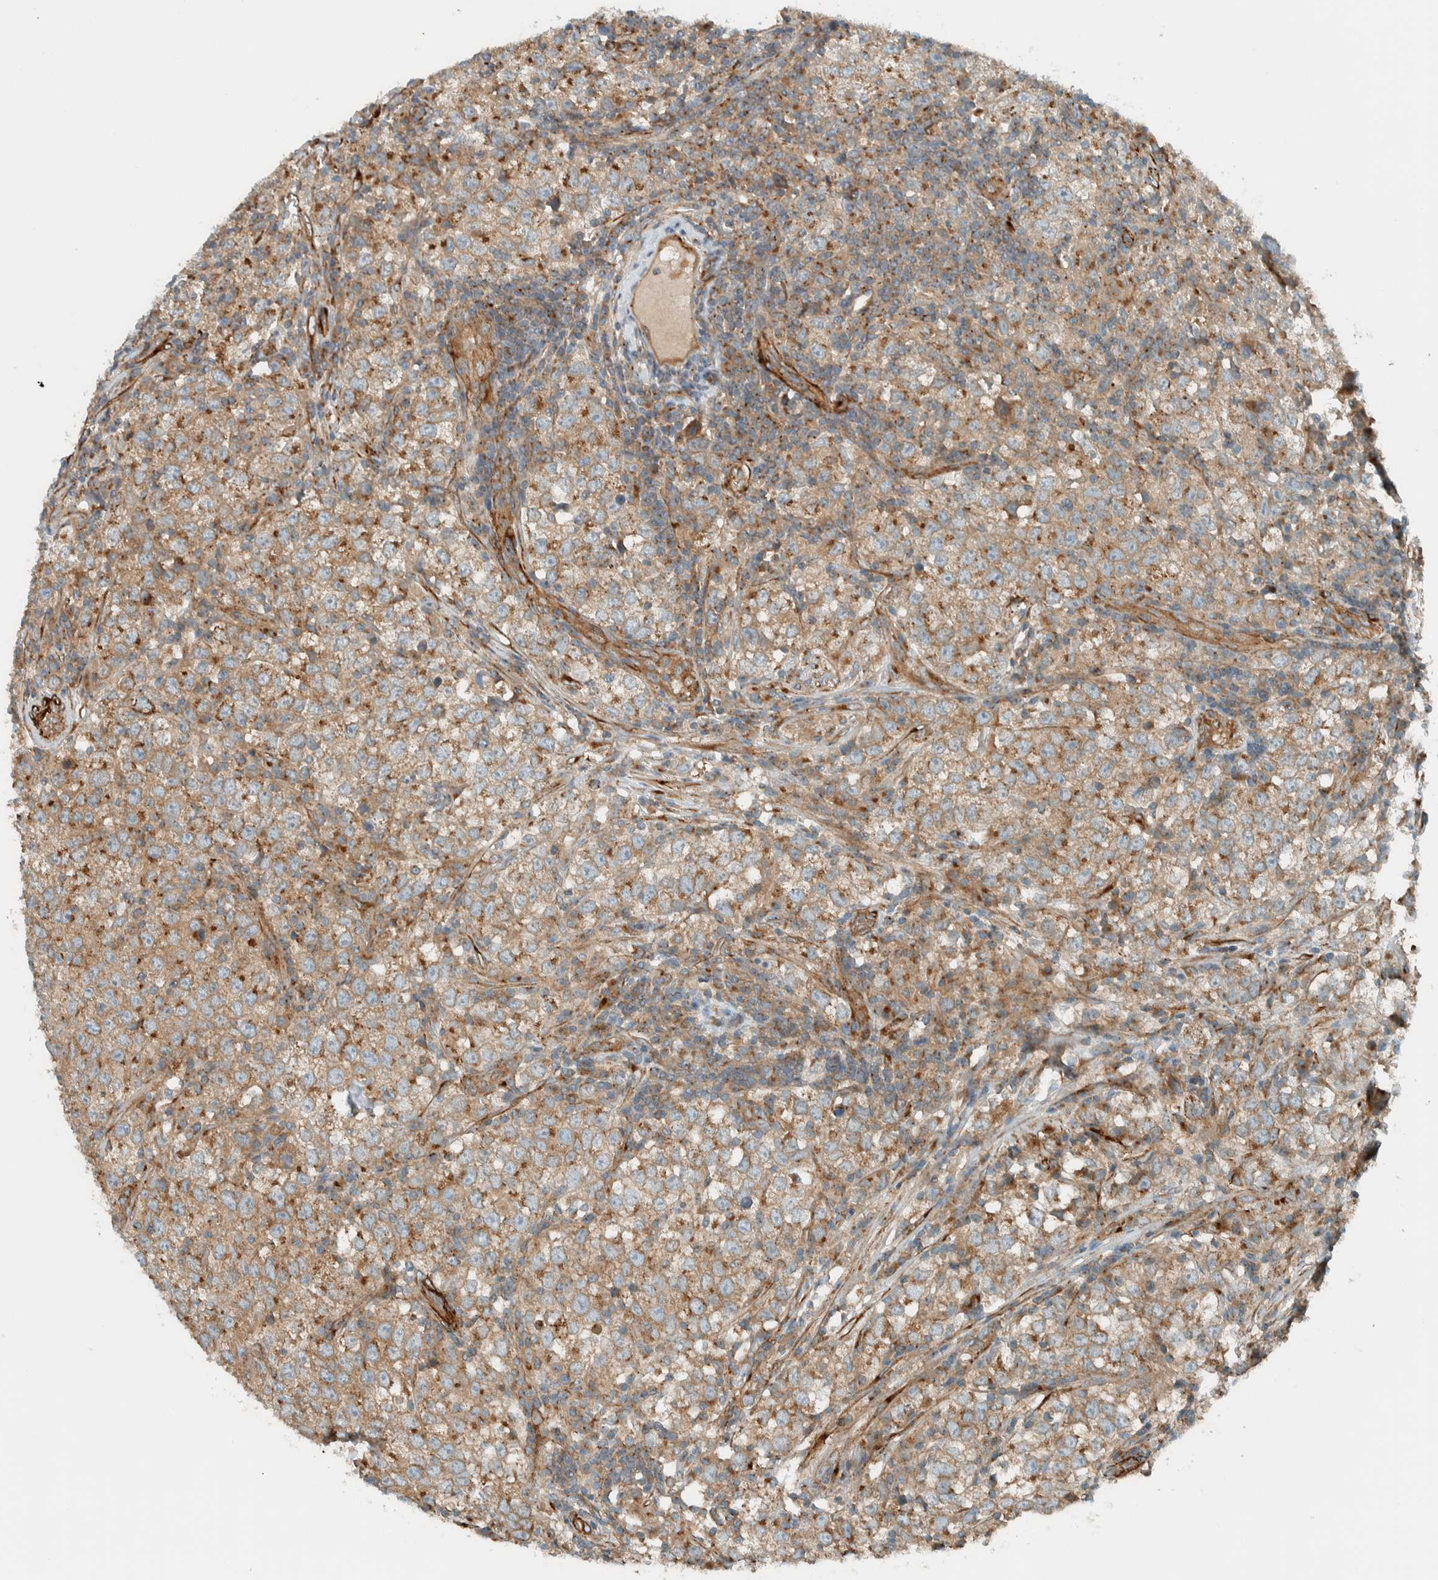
{"staining": {"intensity": "strong", "quantity": "25%-75%", "location": "cytoplasmic/membranous"}, "tissue": "testis cancer", "cell_type": "Tumor cells", "image_type": "cancer", "snomed": [{"axis": "morphology", "description": "Seminoma, NOS"}, {"axis": "morphology", "description": "Carcinoma, Embryonal, NOS"}, {"axis": "topography", "description": "Testis"}], "caption": "This image demonstrates immunohistochemistry (IHC) staining of embryonal carcinoma (testis), with high strong cytoplasmic/membranous staining in approximately 25%-75% of tumor cells.", "gene": "EXOC7", "patient": {"sex": "male", "age": 28}}